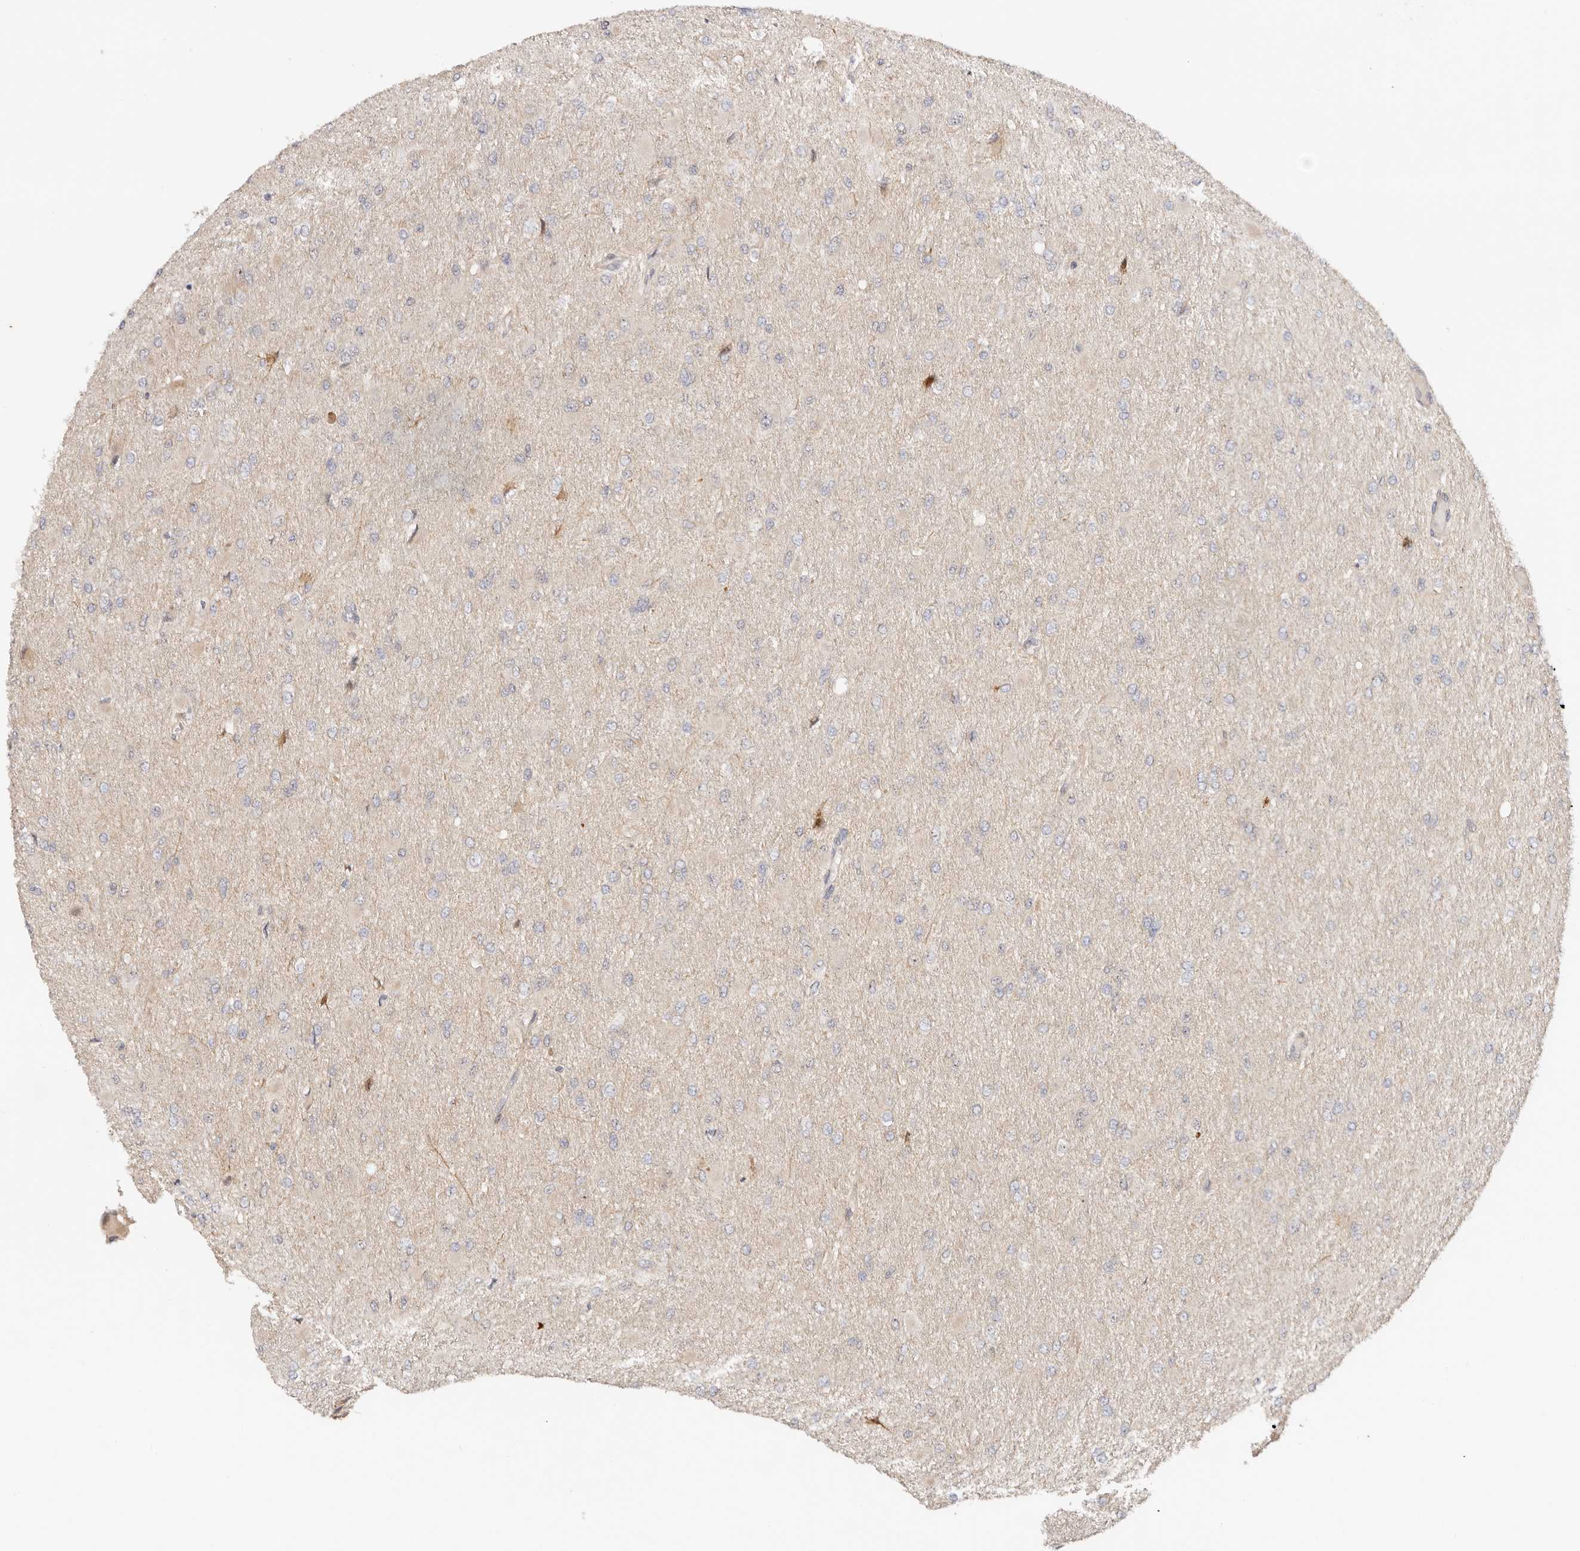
{"staining": {"intensity": "negative", "quantity": "none", "location": "none"}, "tissue": "glioma", "cell_type": "Tumor cells", "image_type": "cancer", "snomed": [{"axis": "morphology", "description": "Glioma, malignant, High grade"}, {"axis": "topography", "description": "Cerebral cortex"}], "caption": "Glioma was stained to show a protein in brown. There is no significant expression in tumor cells. (Stains: DAB immunohistochemistry (IHC) with hematoxylin counter stain, Microscopy: brightfield microscopy at high magnification).", "gene": "ODF2L", "patient": {"sex": "female", "age": 36}}